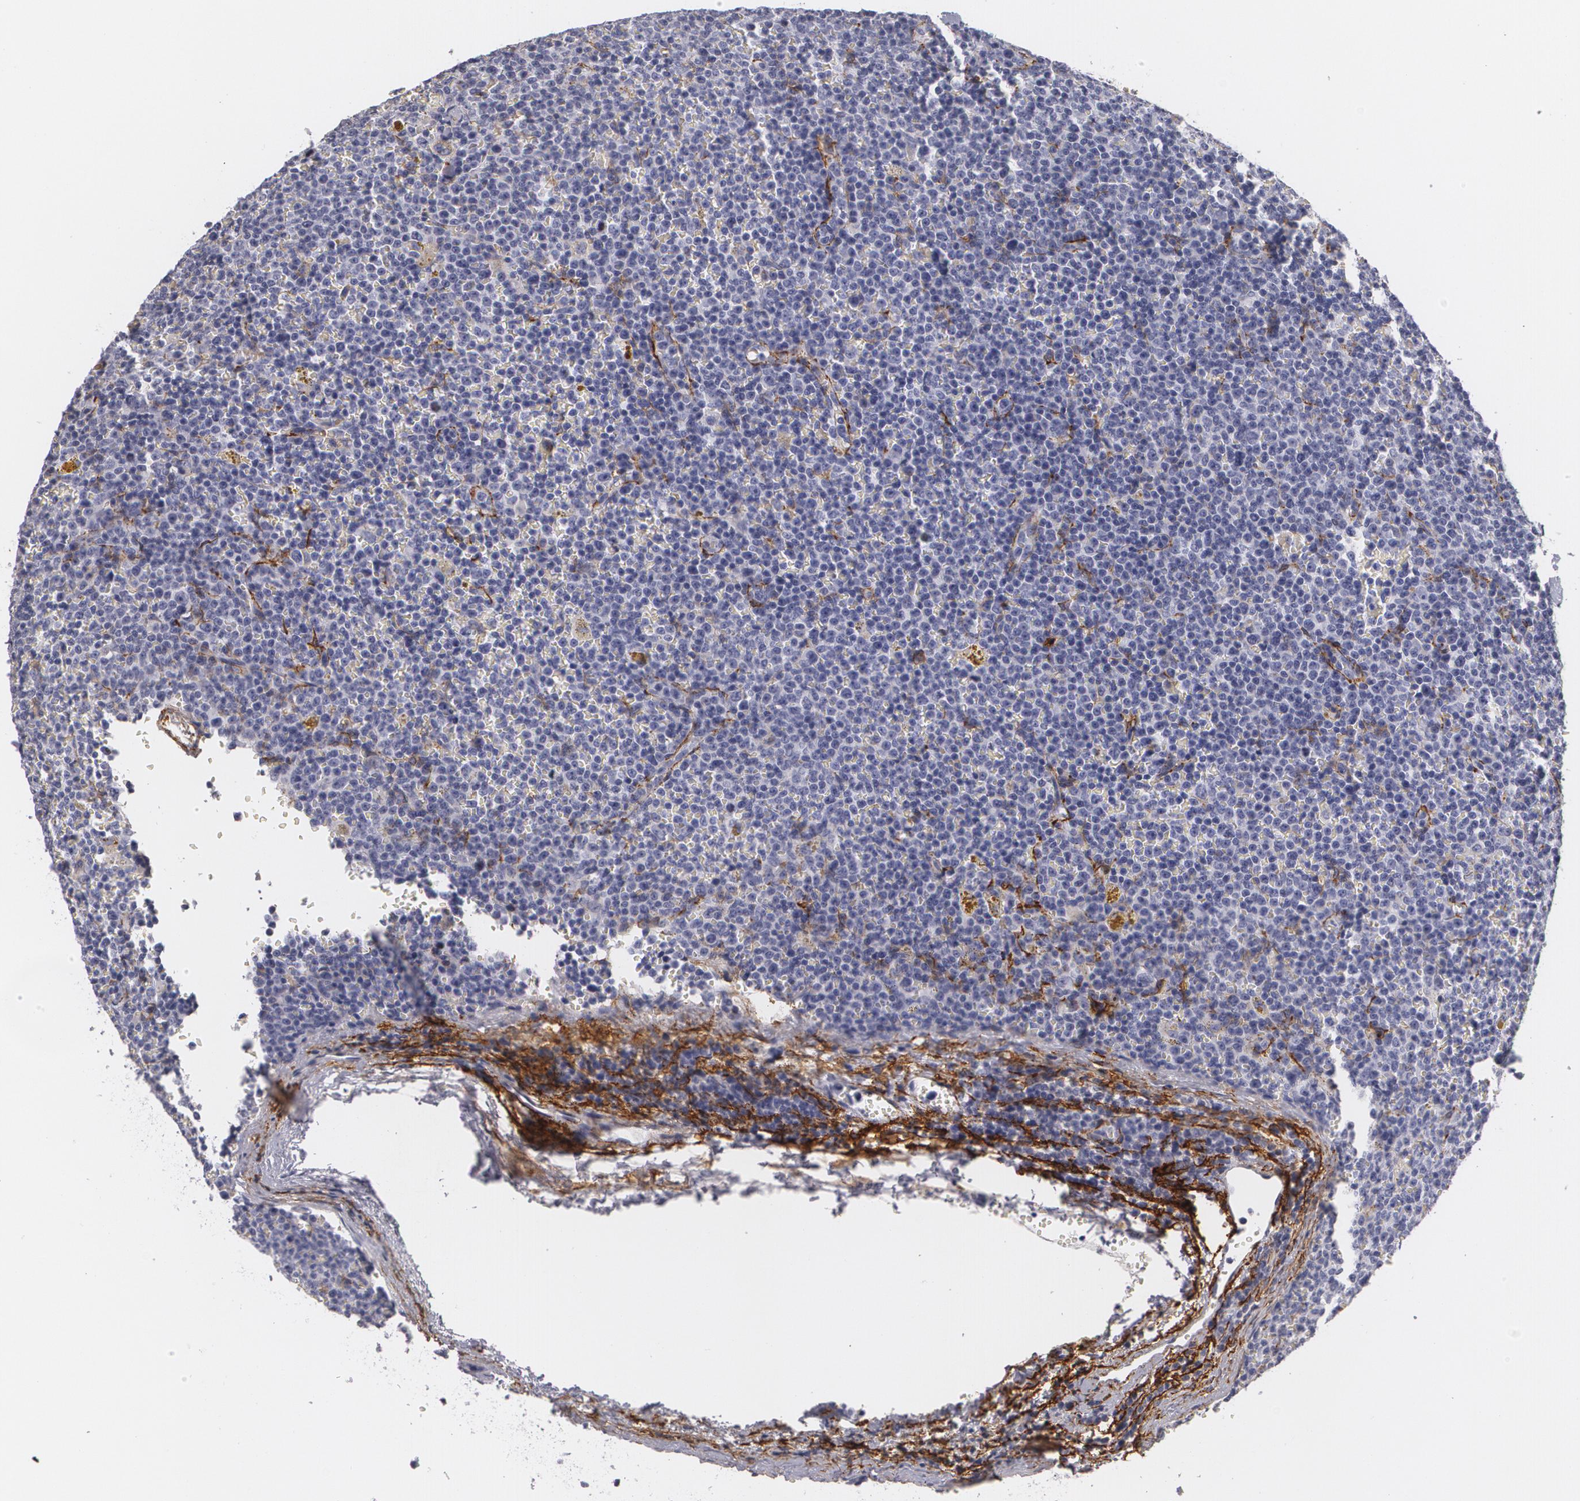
{"staining": {"intensity": "negative", "quantity": "none", "location": "none"}, "tissue": "lymphoma", "cell_type": "Tumor cells", "image_type": "cancer", "snomed": [{"axis": "morphology", "description": "Malignant lymphoma, non-Hodgkin's type, Low grade"}, {"axis": "topography", "description": "Lymph node"}], "caption": "The photomicrograph exhibits no significant positivity in tumor cells of malignant lymphoma, non-Hodgkin's type (low-grade). (Stains: DAB immunohistochemistry with hematoxylin counter stain, Microscopy: brightfield microscopy at high magnification).", "gene": "NGFR", "patient": {"sex": "male", "age": 50}}